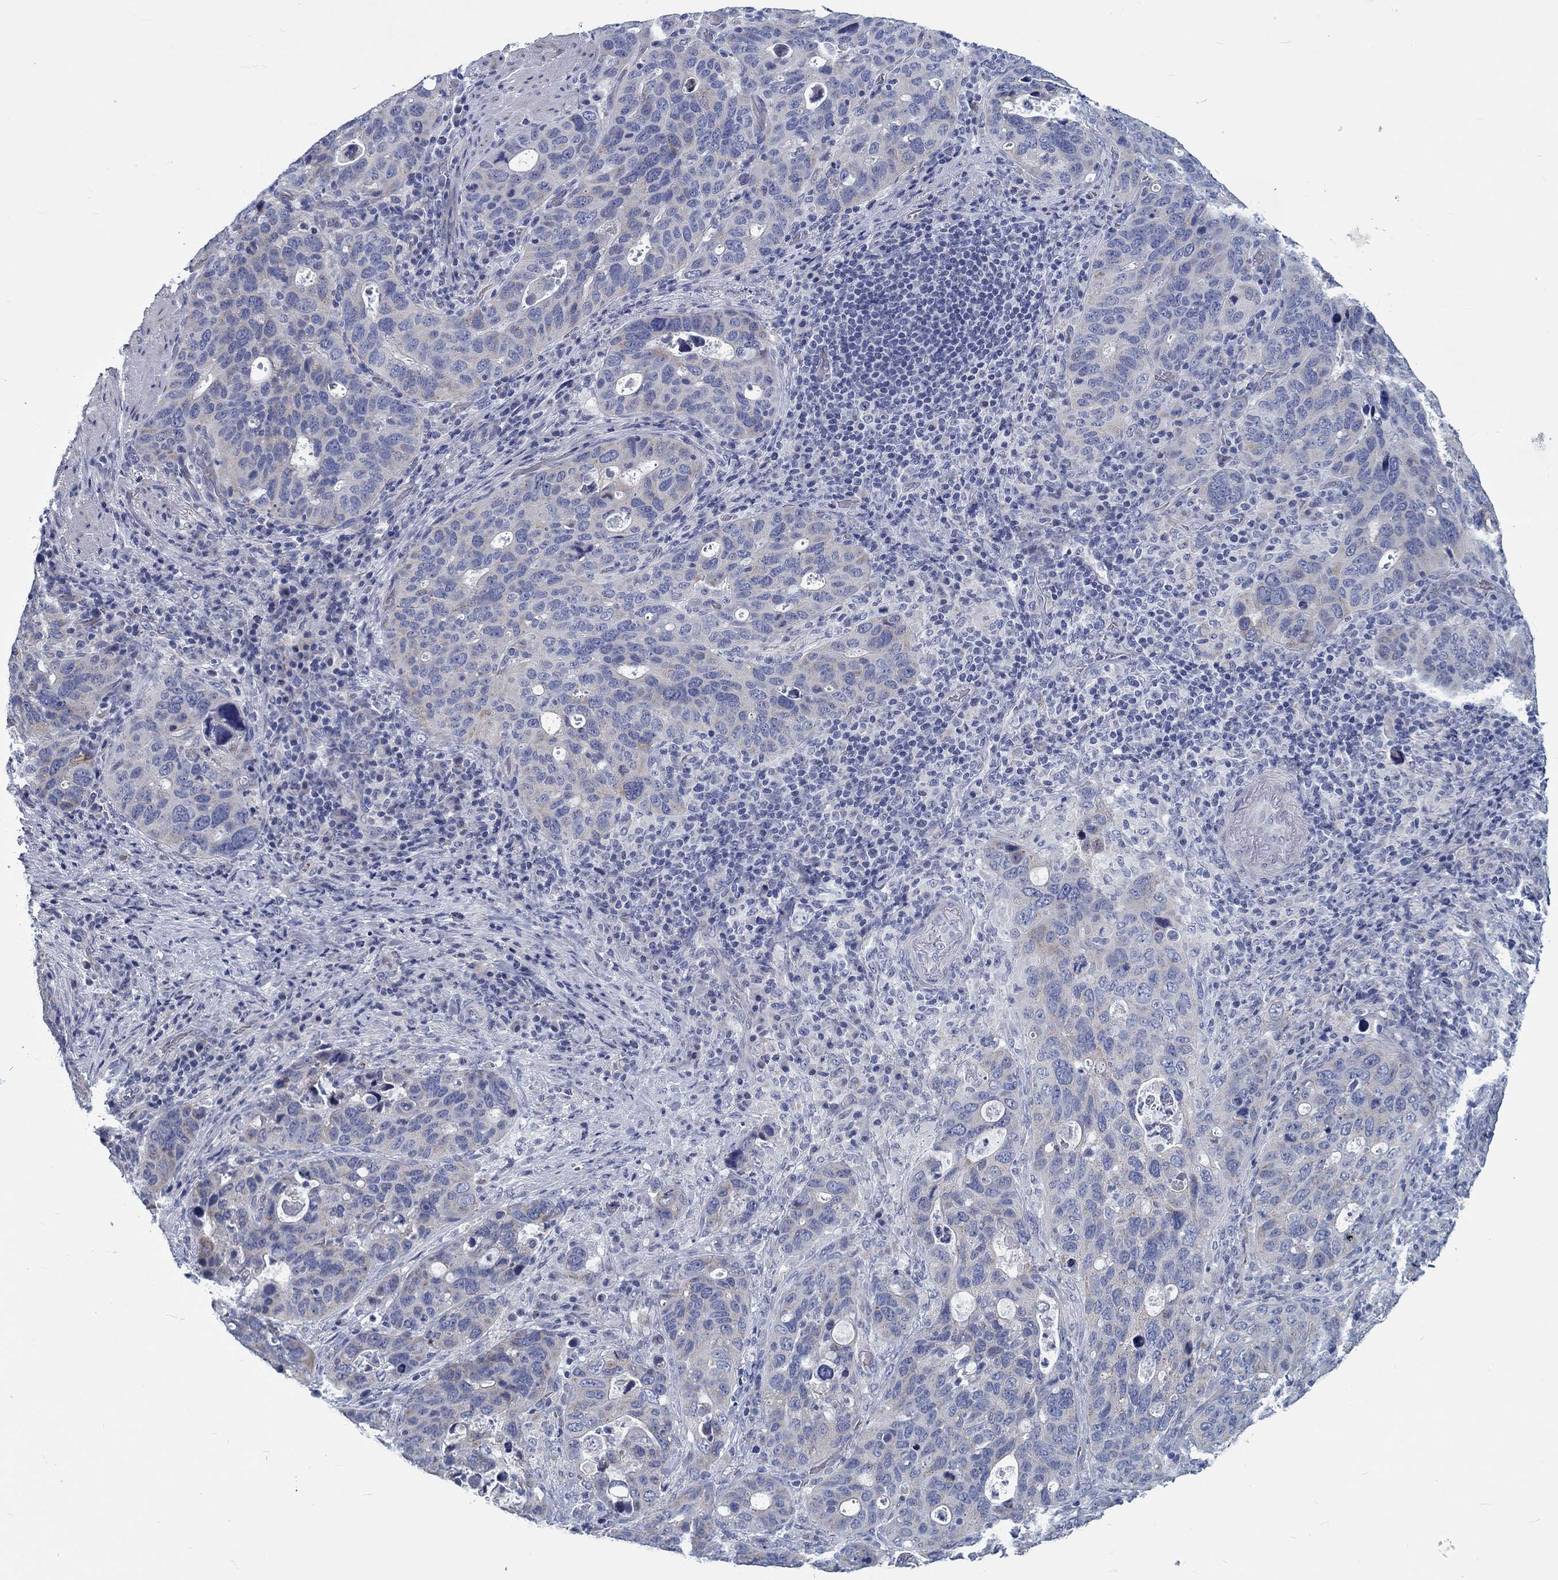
{"staining": {"intensity": "weak", "quantity": "<25%", "location": "cytoplasmic/membranous"}, "tissue": "stomach cancer", "cell_type": "Tumor cells", "image_type": "cancer", "snomed": [{"axis": "morphology", "description": "Adenocarcinoma, NOS"}, {"axis": "topography", "description": "Stomach"}], "caption": "Tumor cells show no significant staining in adenocarcinoma (stomach).", "gene": "MYBPC1", "patient": {"sex": "male", "age": 54}}